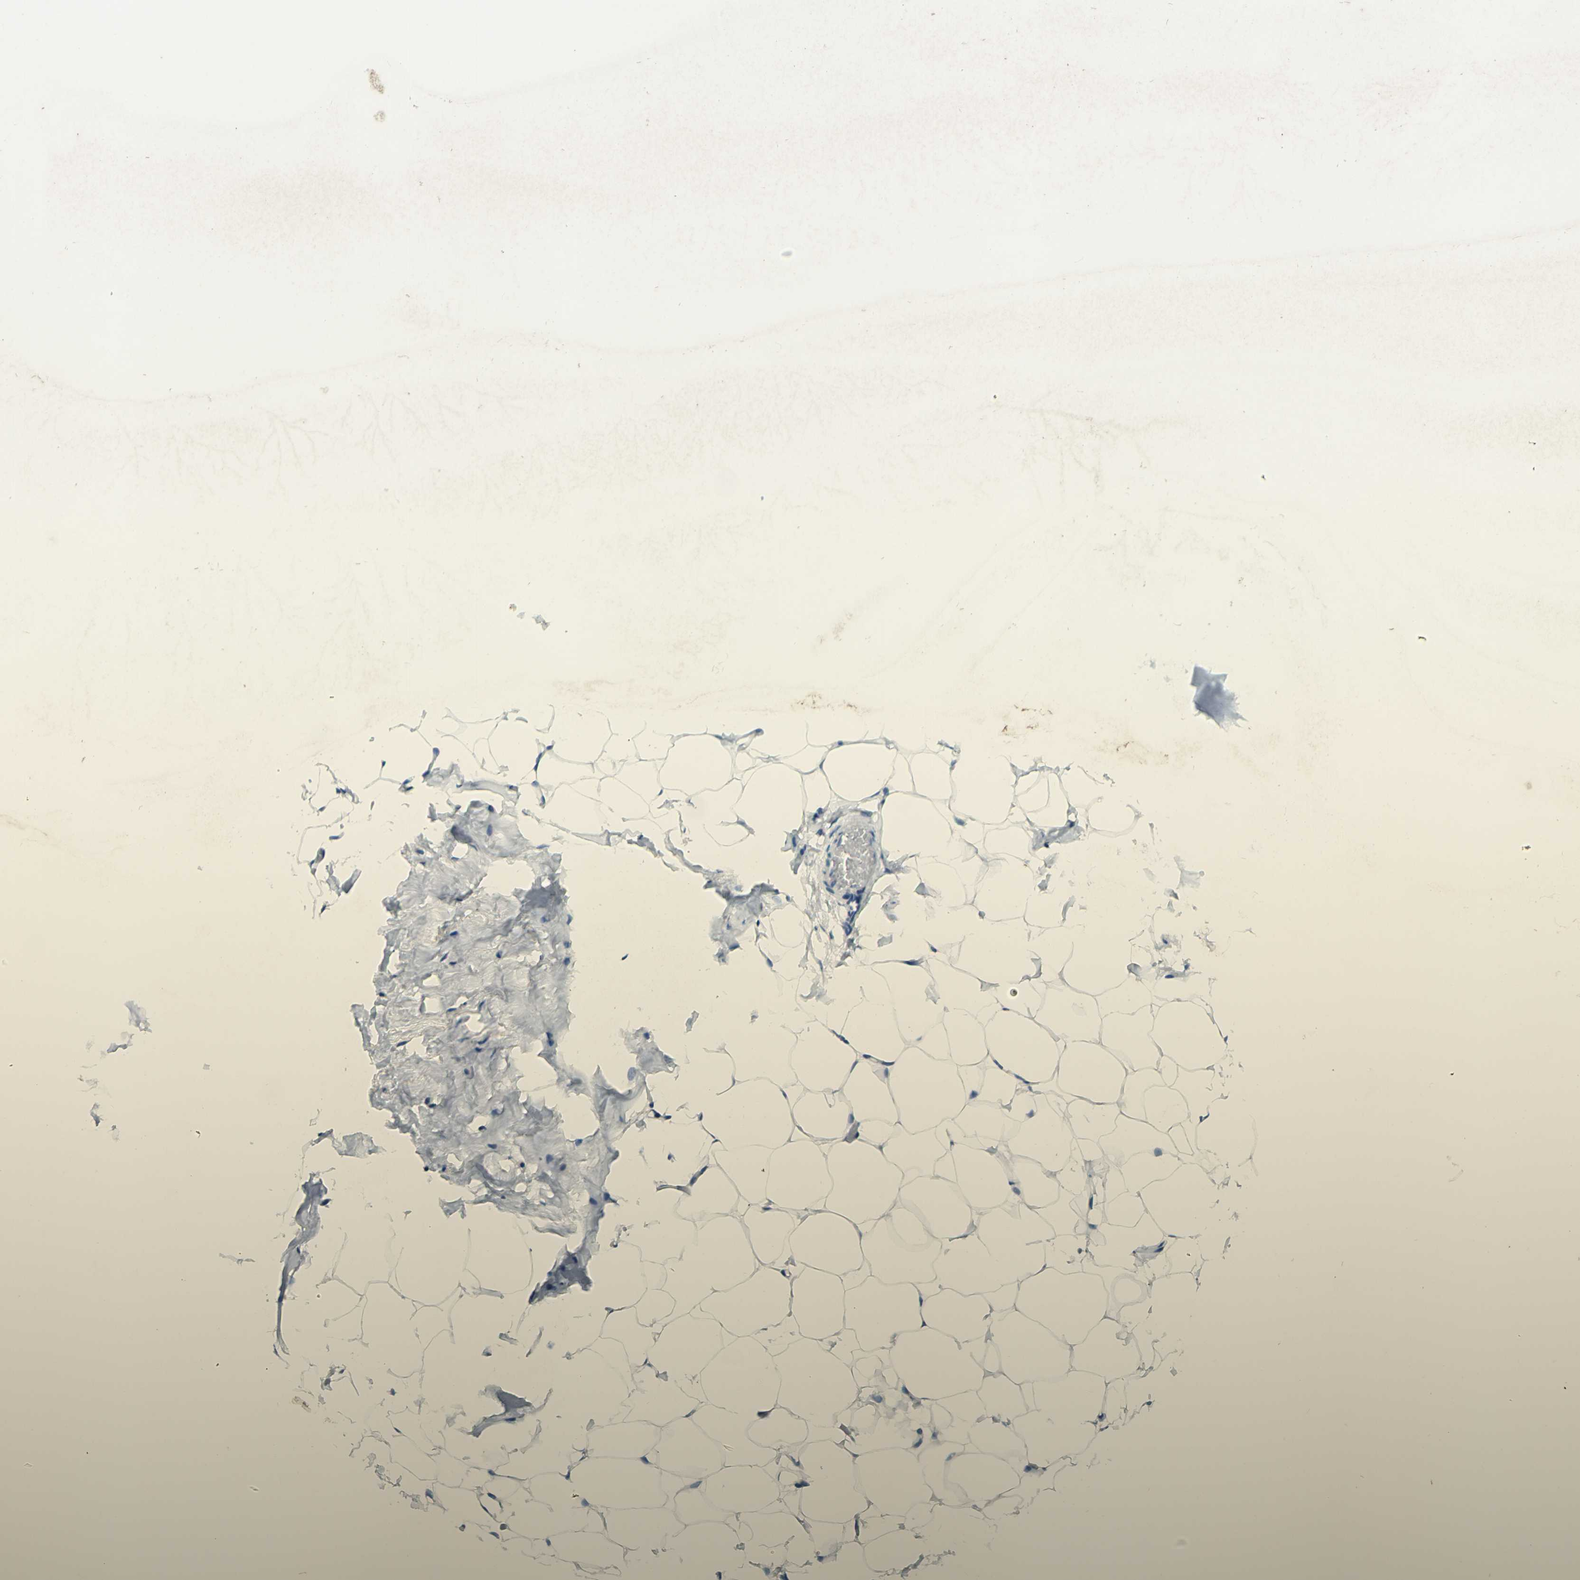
{"staining": {"intensity": "negative", "quantity": "none", "location": "none"}, "tissue": "adipose tissue", "cell_type": "Adipocytes", "image_type": "normal", "snomed": [{"axis": "morphology", "description": "Normal tissue, NOS"}, {"axis": "topography", "description": "Breast"}, {"axis": "topography", "description": "Adipose tissue"}], "caption": "IHC histopathology image of normal human adipose tissue stained for a protein (brown), which demonstrates no staining in adipocytes. Brightfield microscopy of IHC stained with DAB (brown) and hematoxylin (blue), captured at high magnification.", "gene": "FGF4", "patient": {"sex": "female", "age": 25}}